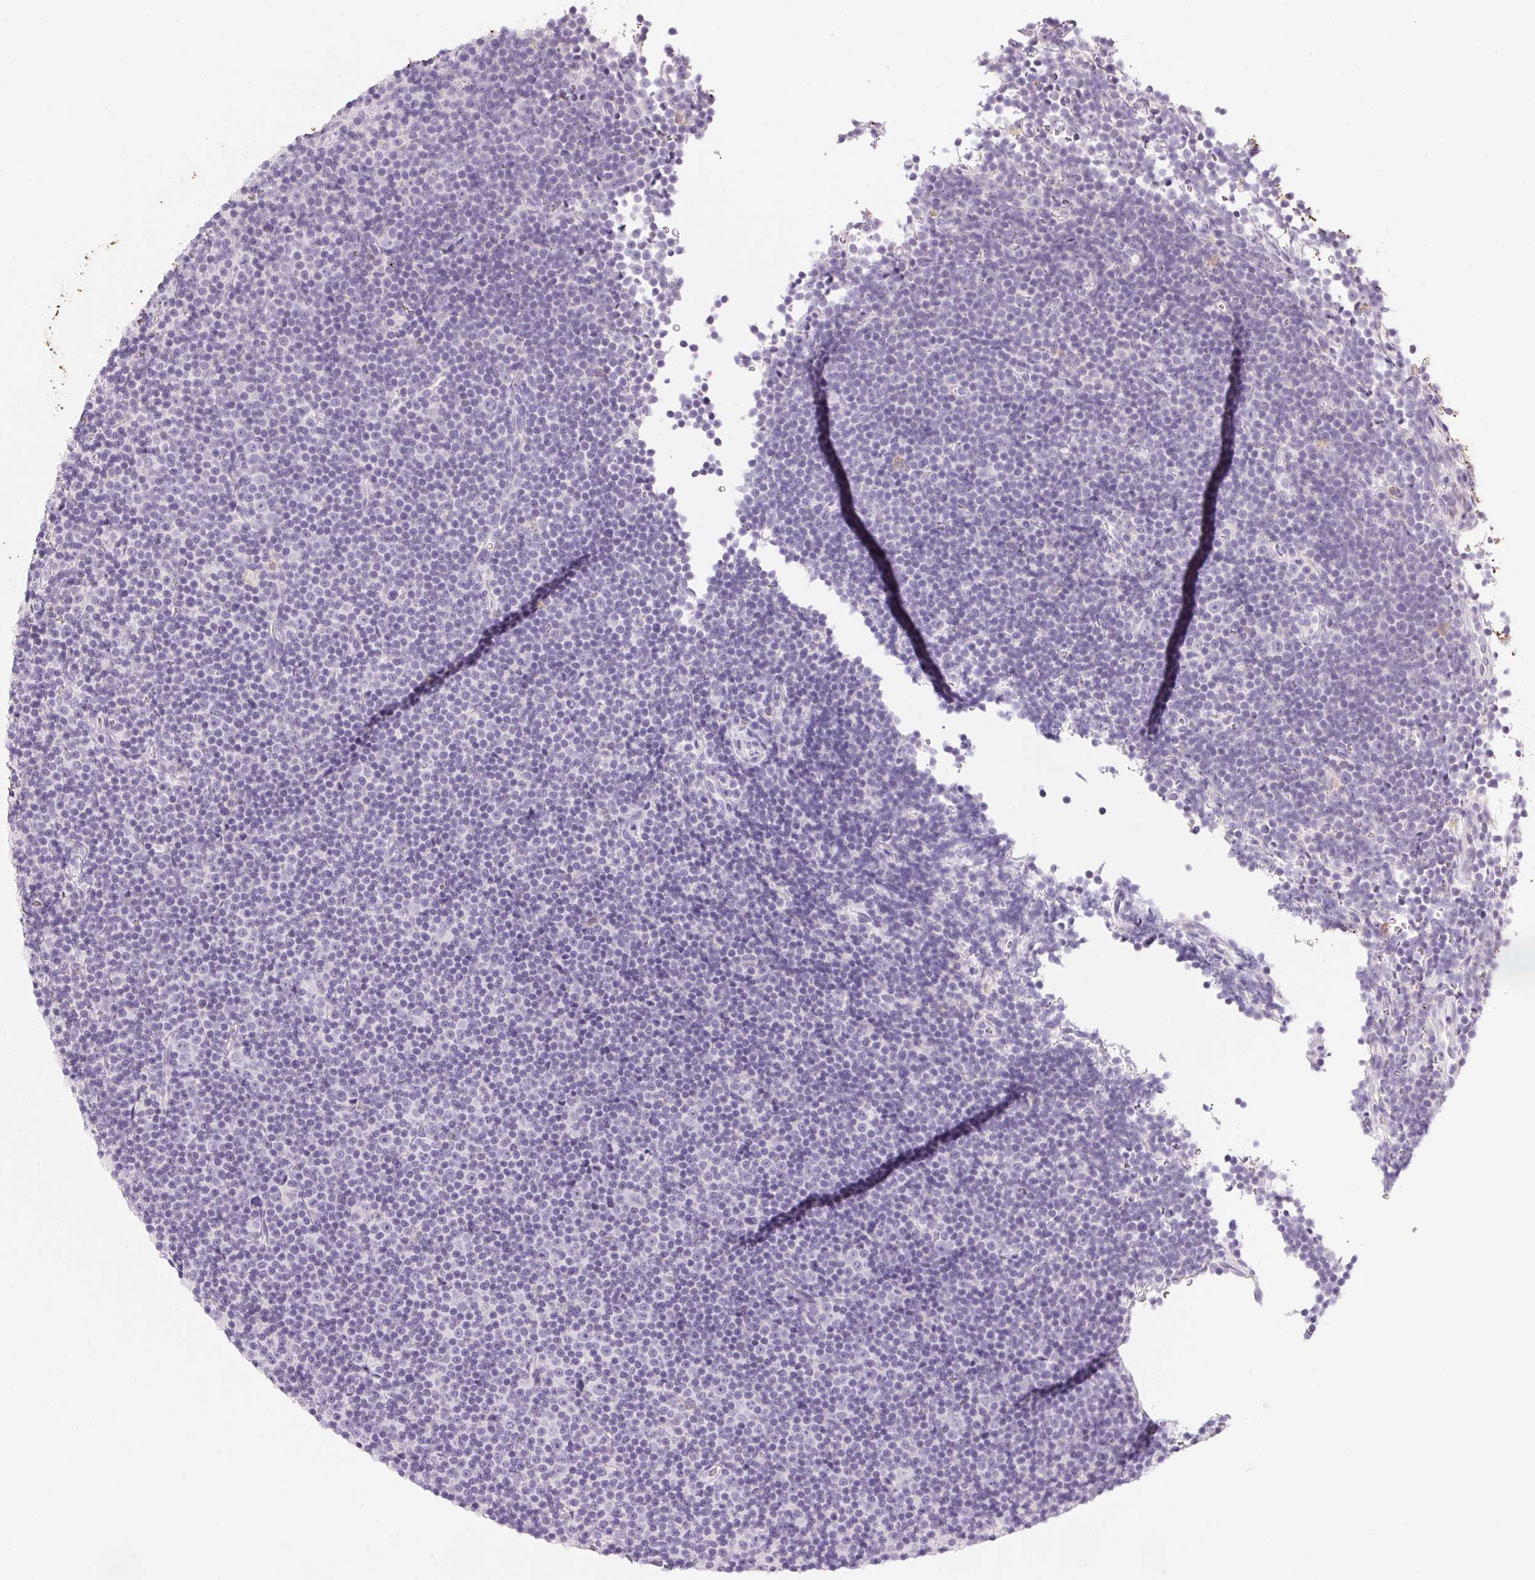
{"staining": {"intensity": "negative", "quantity": "none", "location": "none"}, "tissue": "lymphoma", "cell_type": "Tumor cells", "image_type": "cancer", "snomed": [{"axis": "morphology", "description": "Malignant lymphoma, non-Hodgkin's type, Low grade"}, {"axis": "topography", "description": "Lymph node"}], "caption": "Protein analysis of lymphoma reveals no significant staining in tumor cells.", "gene": "ECPAS", "patient": {"sex": "female", "age": 67}}